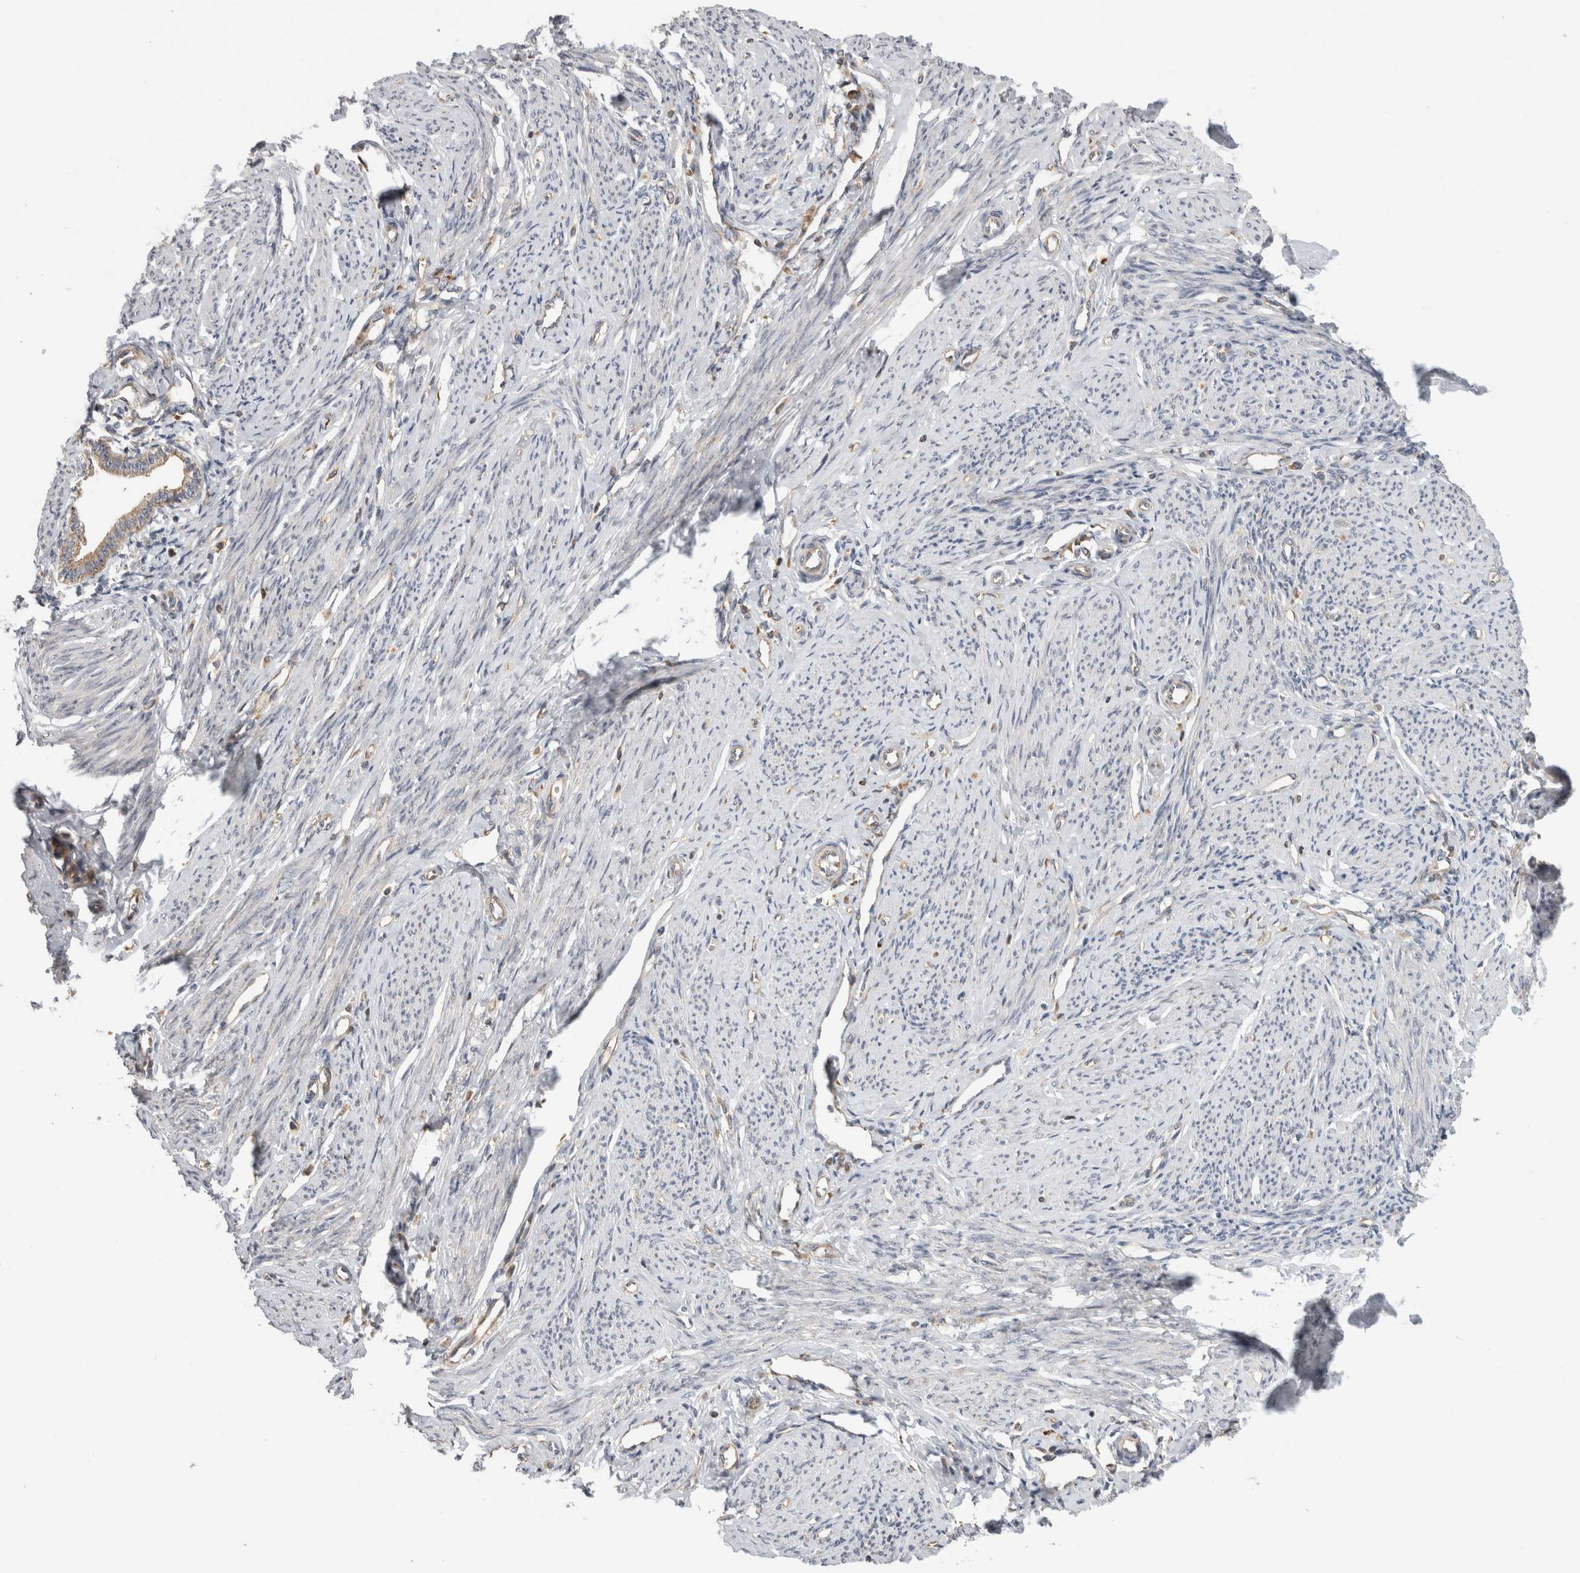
{"staining": {"intensity": "negative", "quantity": "none", "location": "none"}, "tissue": "endometrium", "cell_type": "Cells in endometrial stroma", "image_type": "normal", "snomed": [{"axis": "morphology", "description": "Normal tissue, NOS"}, {"axis": "topography", "description": "Endometrium"}], "caption": "Immunohistochemical staining of benign endometrium shows no significant staining in cells in endometrial stroma.", "gene": "GRIK2", "patient": {"sex": "female", "age": 56}}